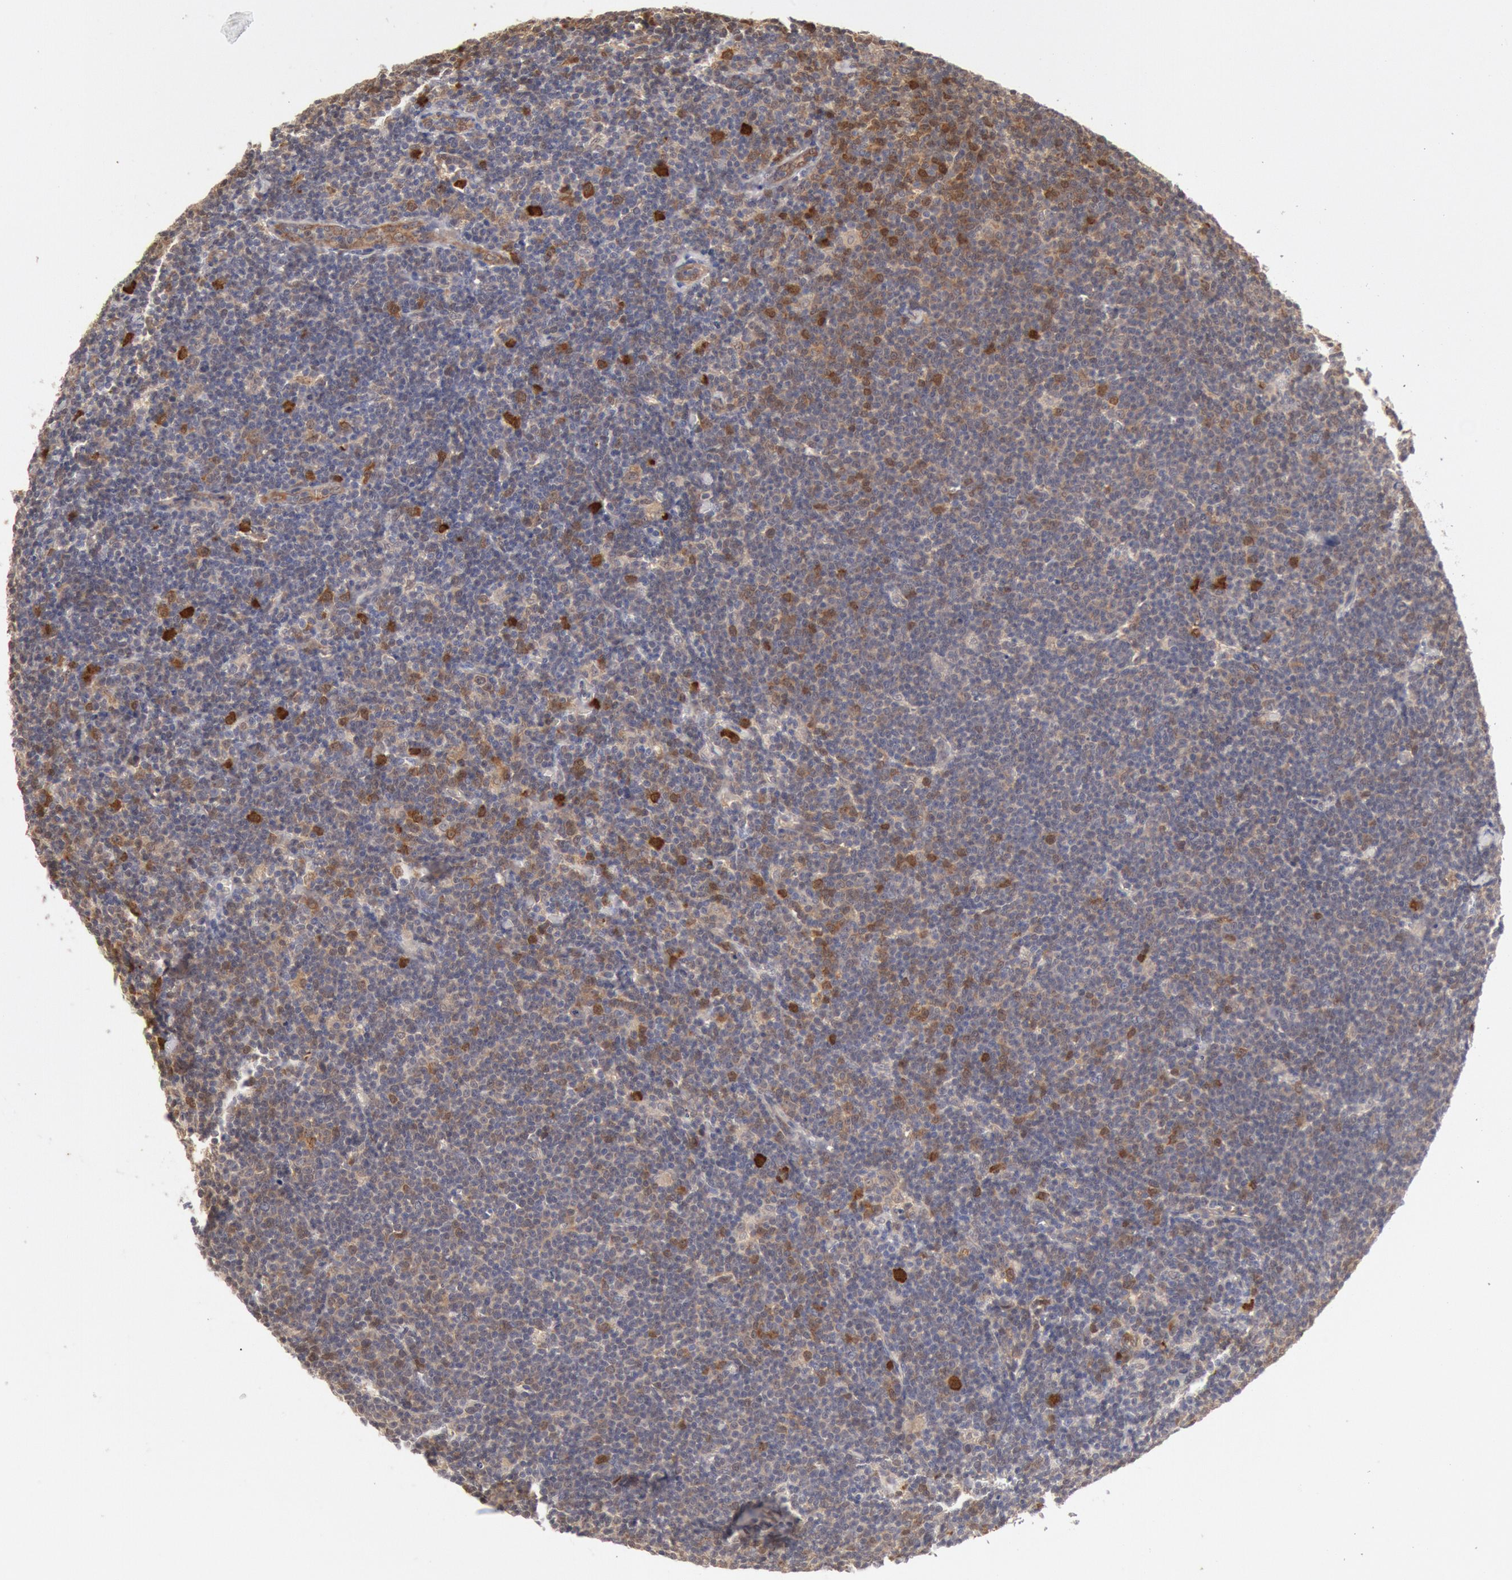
{"staining": {"intensity": "strong", "quantity": "<25%", "location": "cytoplasmic/membranous,nuclear"}, "tissue": "lymphoma", "cell_type": "Tumor cells", "image_type": "cancer", "snomed": [{"axis": "morphology", "description": "Malignant lymphoma, non-Hodgkin's type, Low grade"}, {"axis": "topography", "description": "Lymph node"}], "caption": "Approximately <25% of tumor cells in lymphoma show strong cytoplasmic/membranous and nuclear protein positivity as visualized by brown immunohistochemical staining.", "gene": "DNAJA1", "patient": {"sex": "male", "age": 65}}